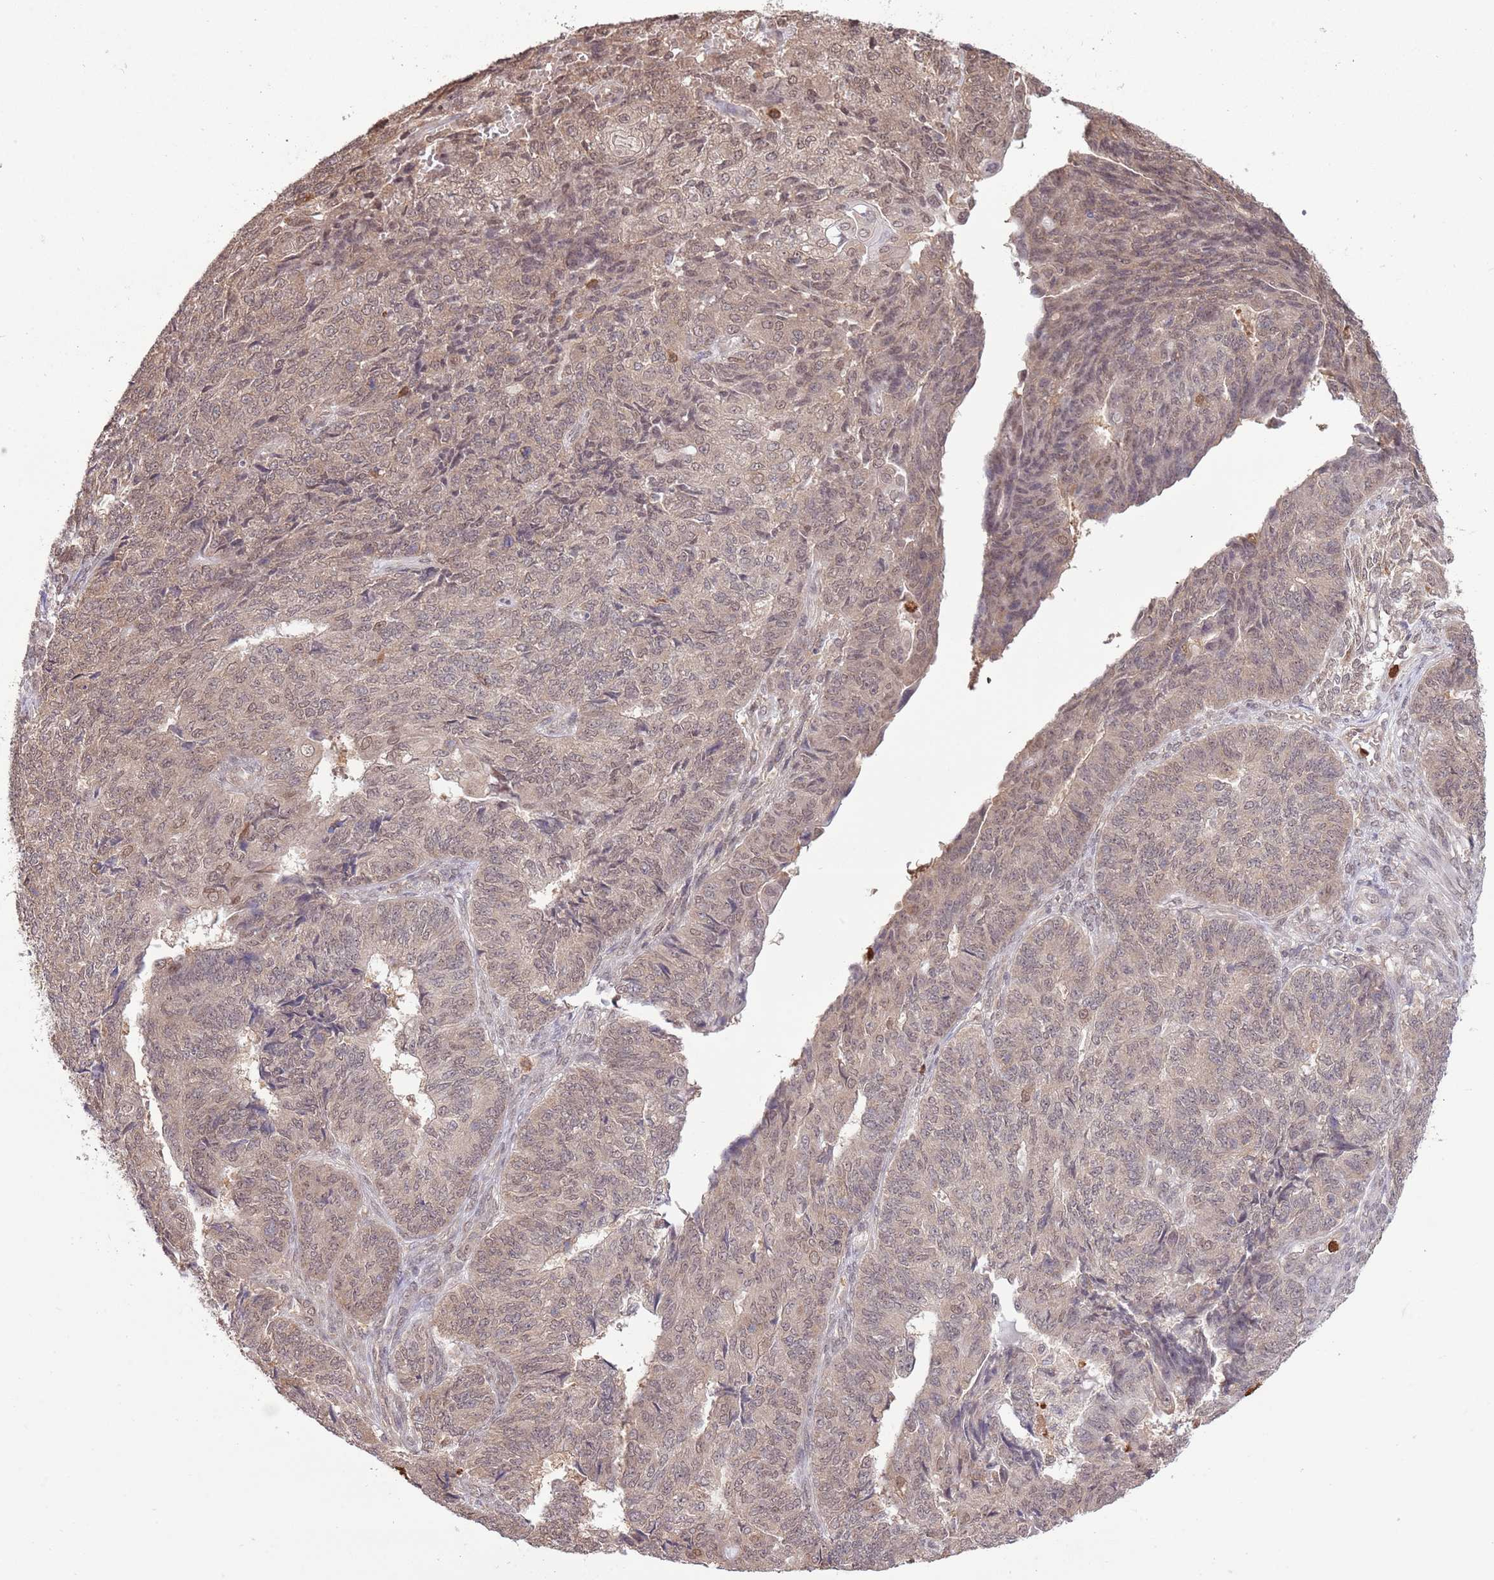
{"staining": {"intensity": "weak", "quantity": ">75%", "location": "cytoplasmic/membranous,nuclear"}, "tissue": "endometrial cancer", "cell_type": "Tumor cells", "image_type": "cancer", "snomed": [{"axis": "morphology", "description": "Adenocarcinoma, NOS"}, {"axis": "topography", "description": "Endometrium"}], "caption": "There is low levels of weak cytoplasmic/membranous and nuclear staining in tumor cells of endometrial adenocarcinoma, as demonstrated by immunohistochemical staining (brown color).", "gene": "AMIGO1", "patient": {"sex": "female", "age": 32}}